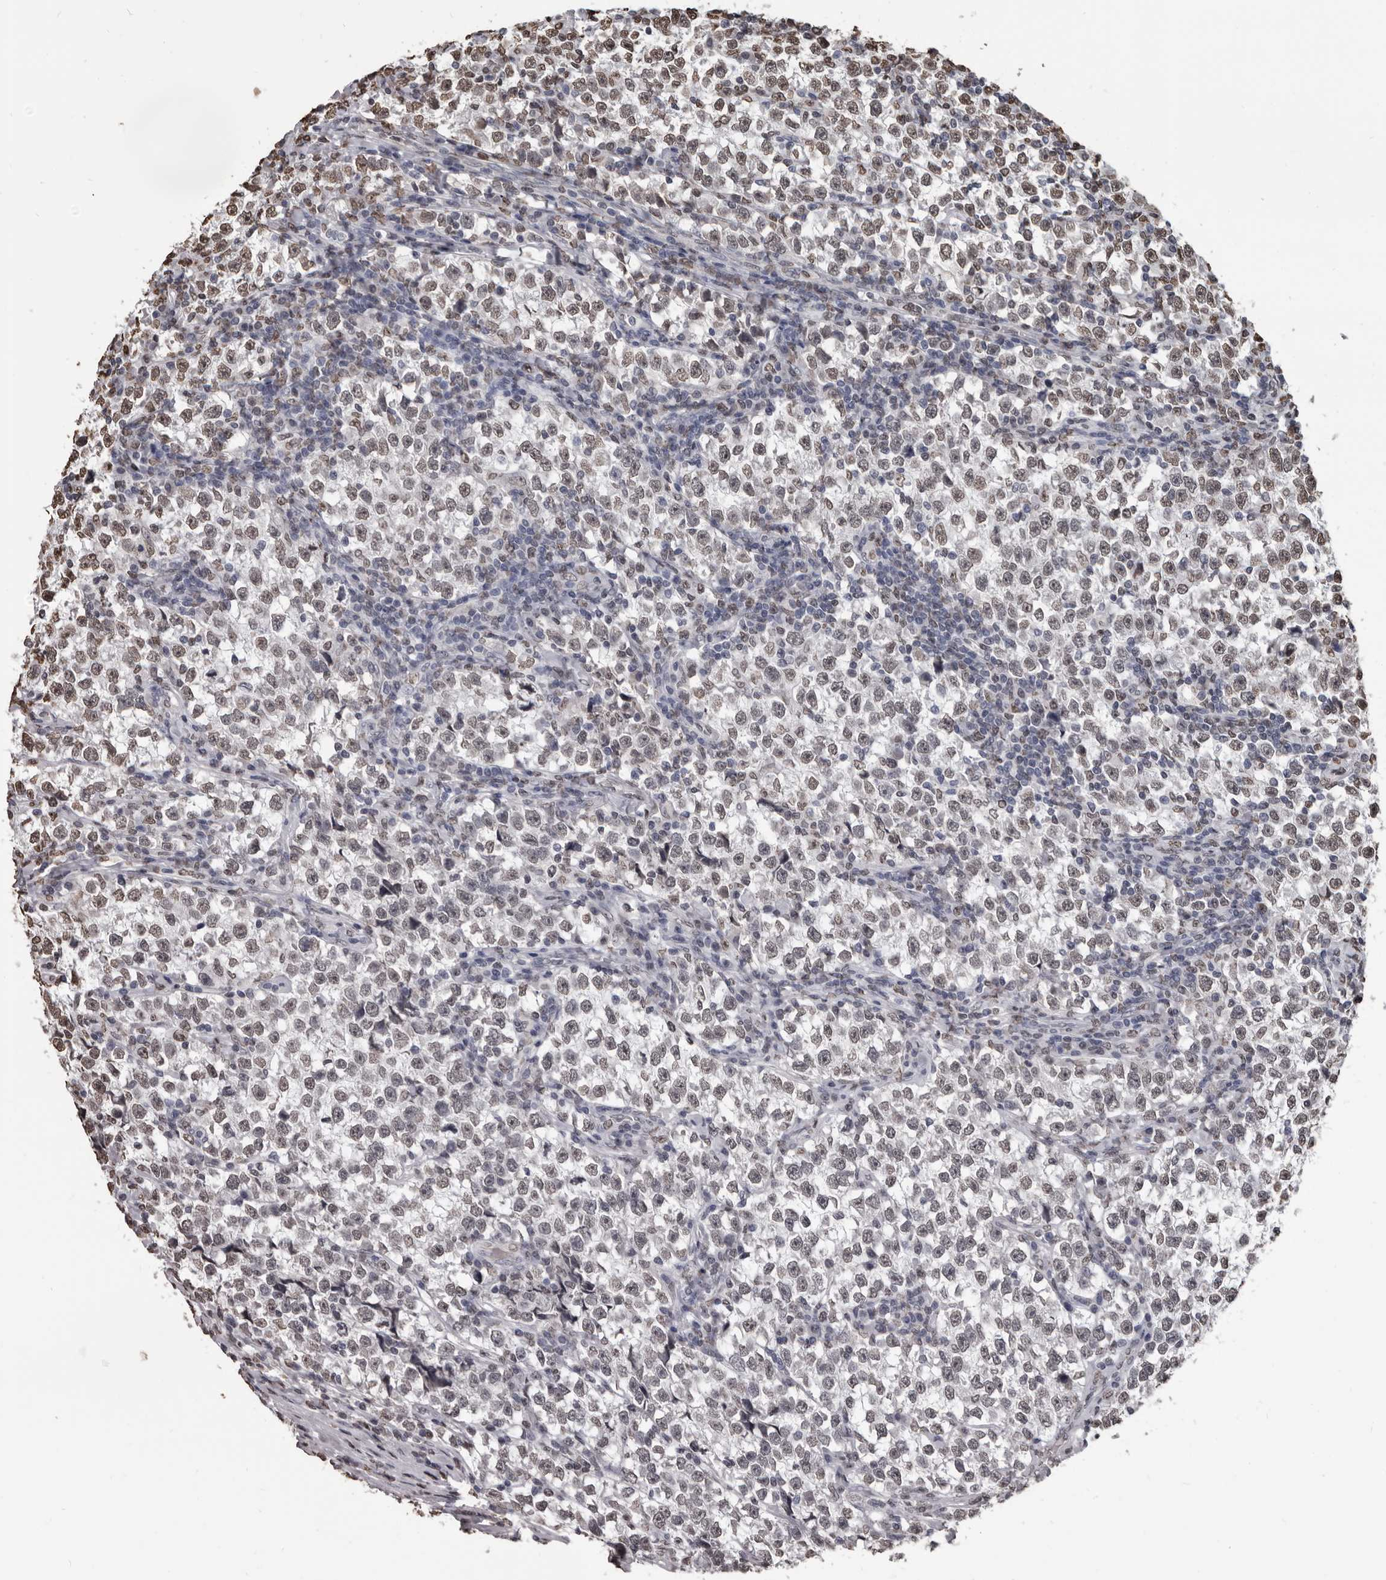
{"staining": {"intensity": "moderate", "quantity": "25%-75%", "location": "nuclear"}, "tissue": "testis cancer", "cell_type": "Tumor cells", "image_type": "cancer", "snomed": [{"axis": "morphology", "description": "Normal tissue, NOS"}, {"axis": "morphology", "description": "Seminoma, NOS"}, {"axis": "topography", "description": "Testis"}], "caption": "This is a micrograph of immunohistochemistry staining of testis cancer, which shows moderate staining in the nuclear of tumor cells.", "gene": "AHR", "patient": {"sex": "male", "age": 43}}